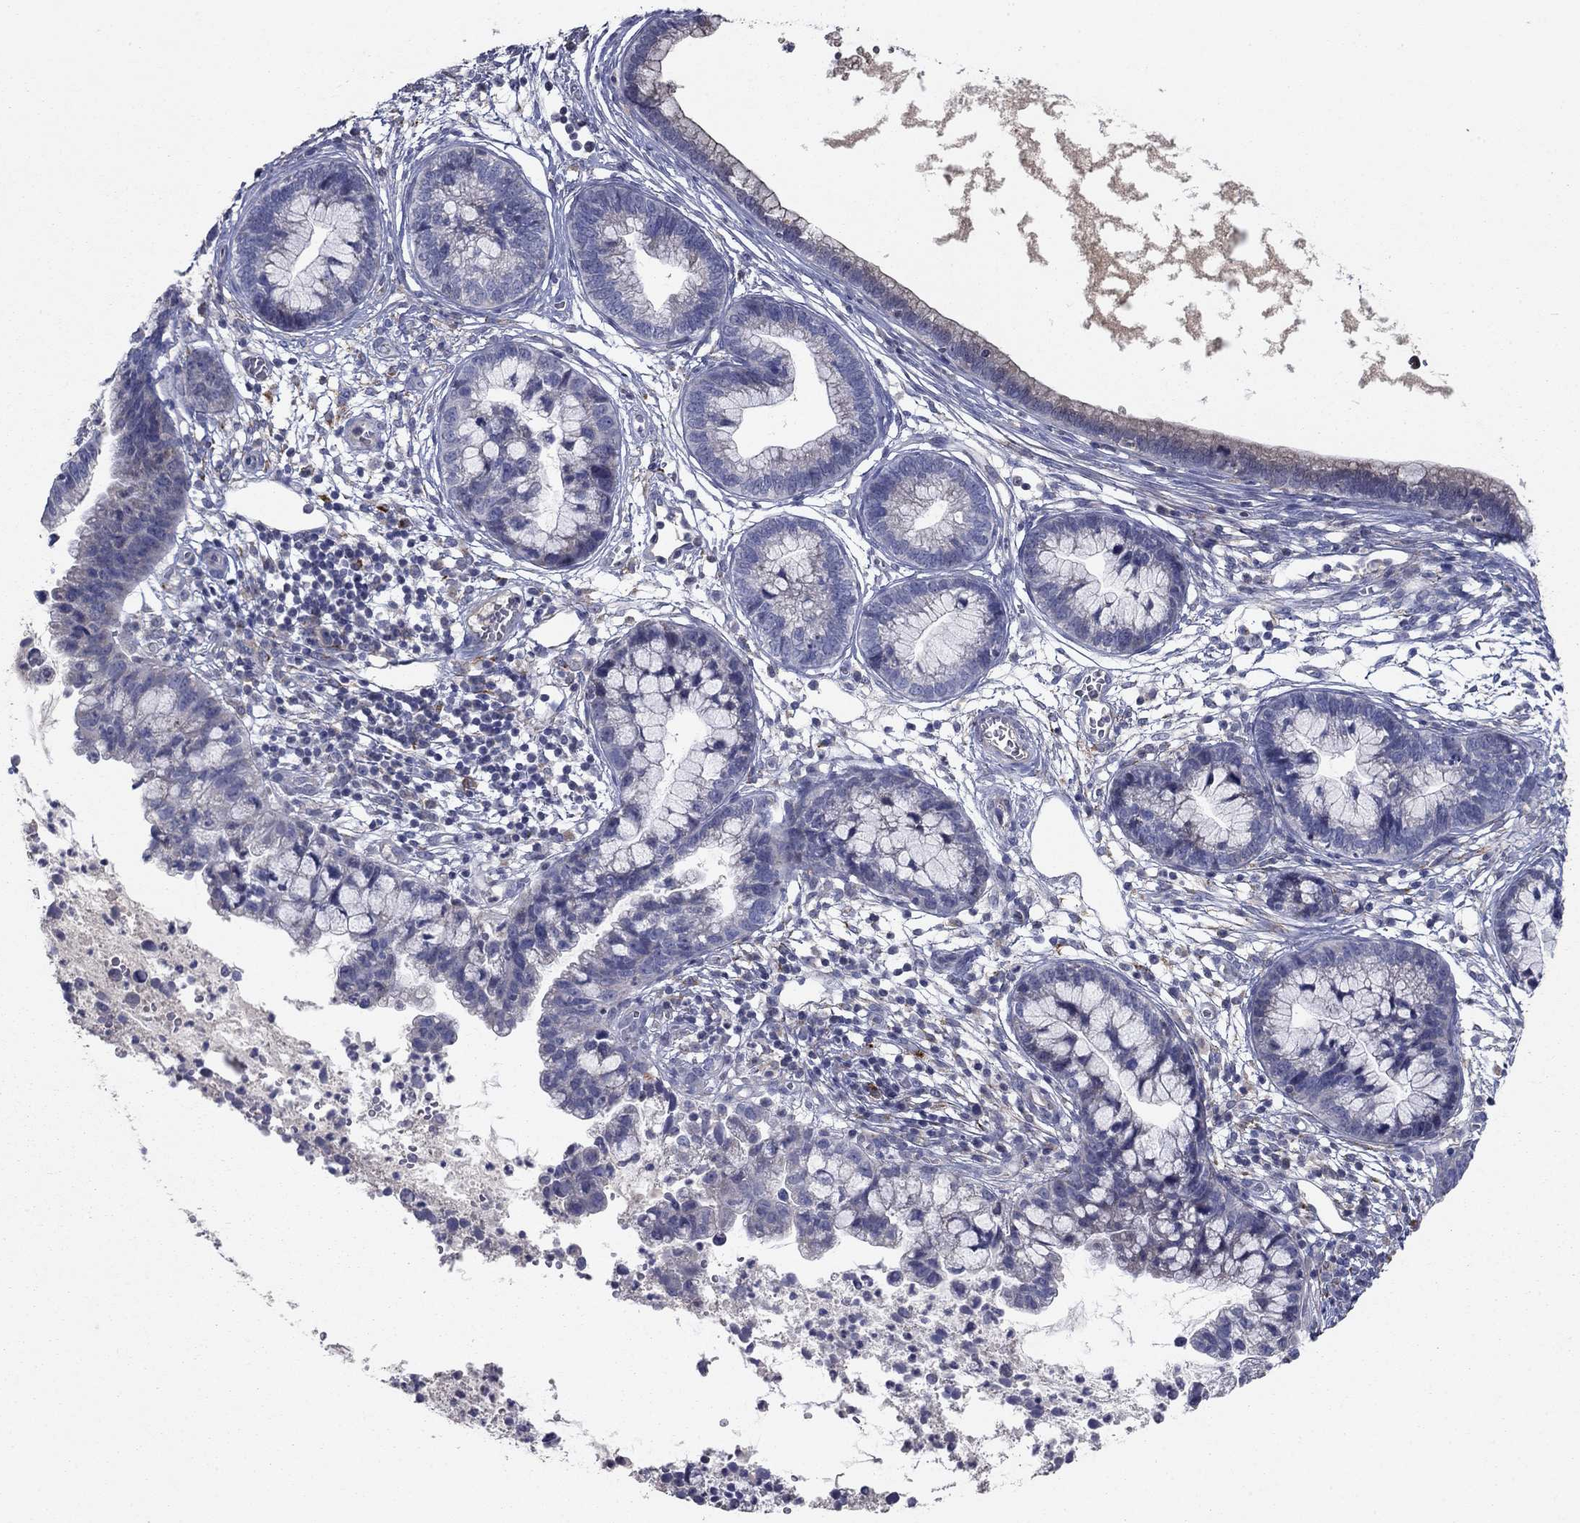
{"staining": {"intensity": "negative", "quantity": "none", "location": "none"}, "tissue": "cervical cancer", "cell_type": "Tumor cells", "image_type": "cancer", "snomed": [{"axis": "morphology", "description": "Adenocarcinoma, NOS"}, {"axis": "topography", "description": "Cervix"}], "caption": "Human cervical cancer stained for a protein using immunohistochemistry (IHC) shows no positivity in tumor cells.", "gene": "PTGDS", "patient": {"sex": "female", "age": 44}}